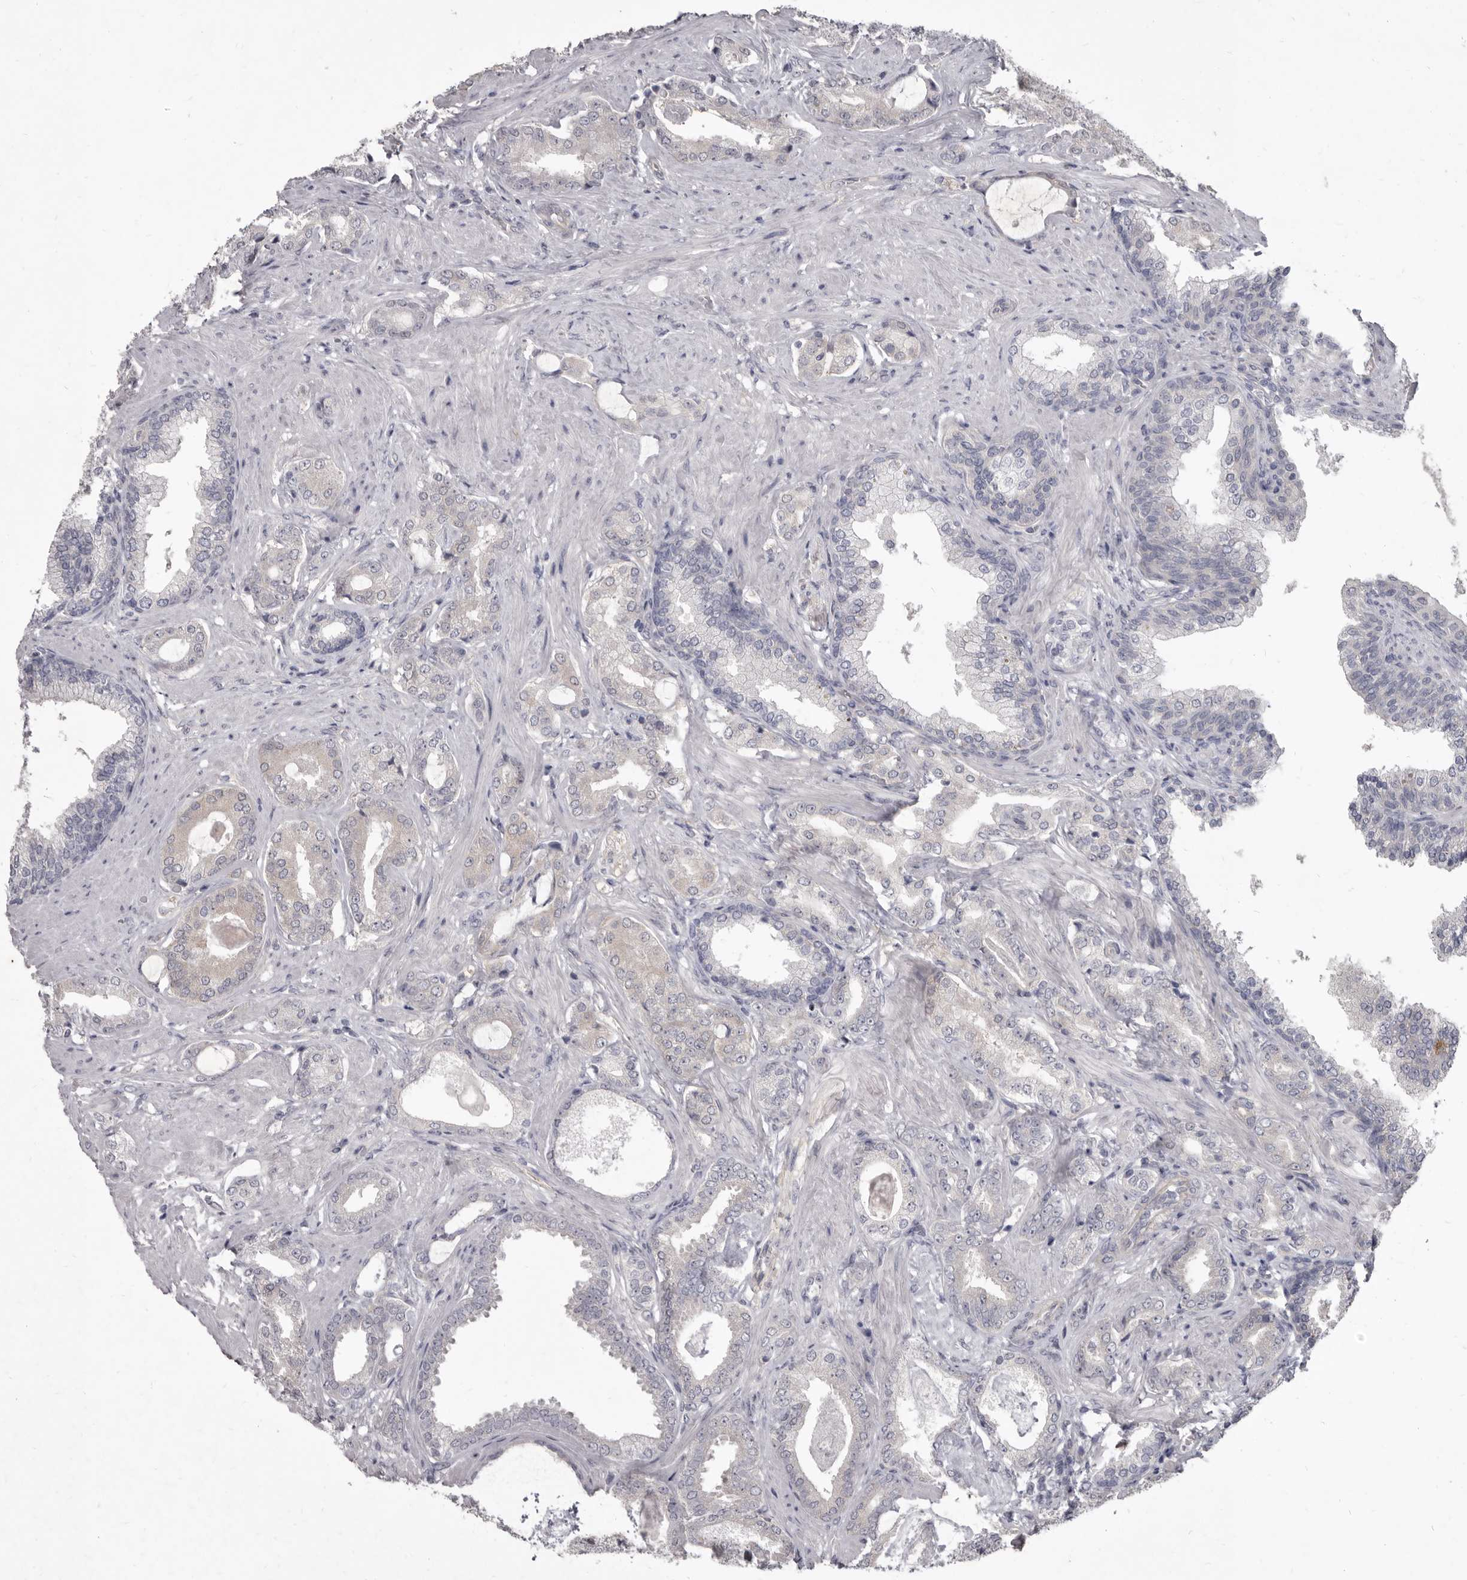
{"staining": {"intensity": "negative", "quantity": "none", "location": "none"}, "tissue": "prostate cancer", "cell_type": "Tumor cells", "image_type": "cancer", "snomed": [{"axis": "morphology", "description": "Adenocarcinoma, Low grade"}, {"axis": "topography", "description": "Prostate"}], "caption": "Prostate cancer (low-grade adenocarcinoma) was stained to show a protein in brown. There is no significant staining in tumor cells.", "gene": "GSK3B", "patient": {"sex": "male", "age": 71}}